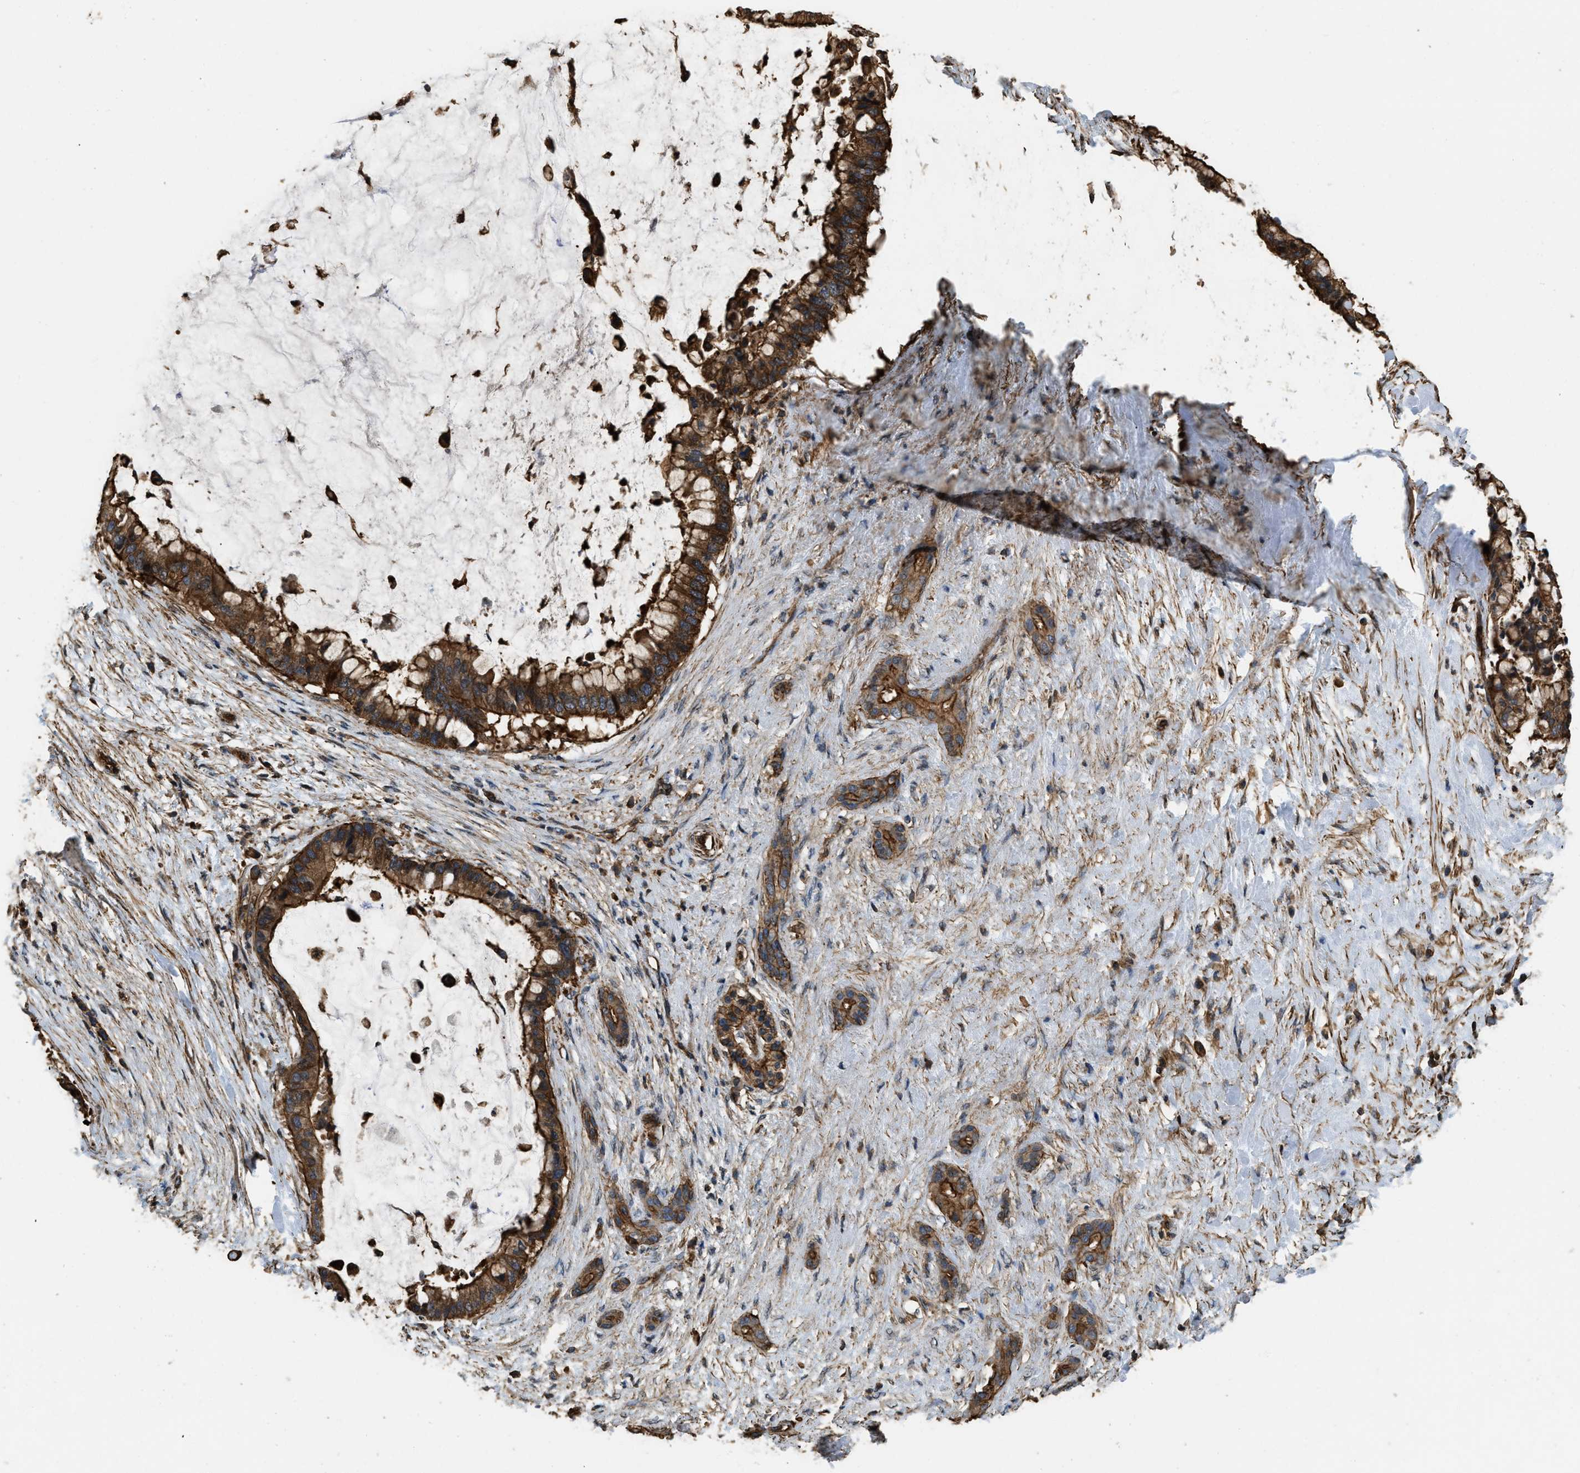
{"staining": {"intensity": "strong", "quantity": ">75%", "location": "cytoplasmic/membranous"}, "tissue": "pancreatic cancer", "cell_type": "Tumor cells", "image_type": "cancer", "snomed": [{"axis": "morphology", "description": "Adenocarcinoma, NOS"}, {"axis": "topography", "description": "Pancreas"}], "caption": "Immunohistochemical staining of pancreatic cancer (adenocarcinoma) exhibits high levels of strong cytoplasmic/membranous expression in approximately >75% of tumor cells.", "gene": "YARS1", "patient": {"sex": "male", "age": 41}}